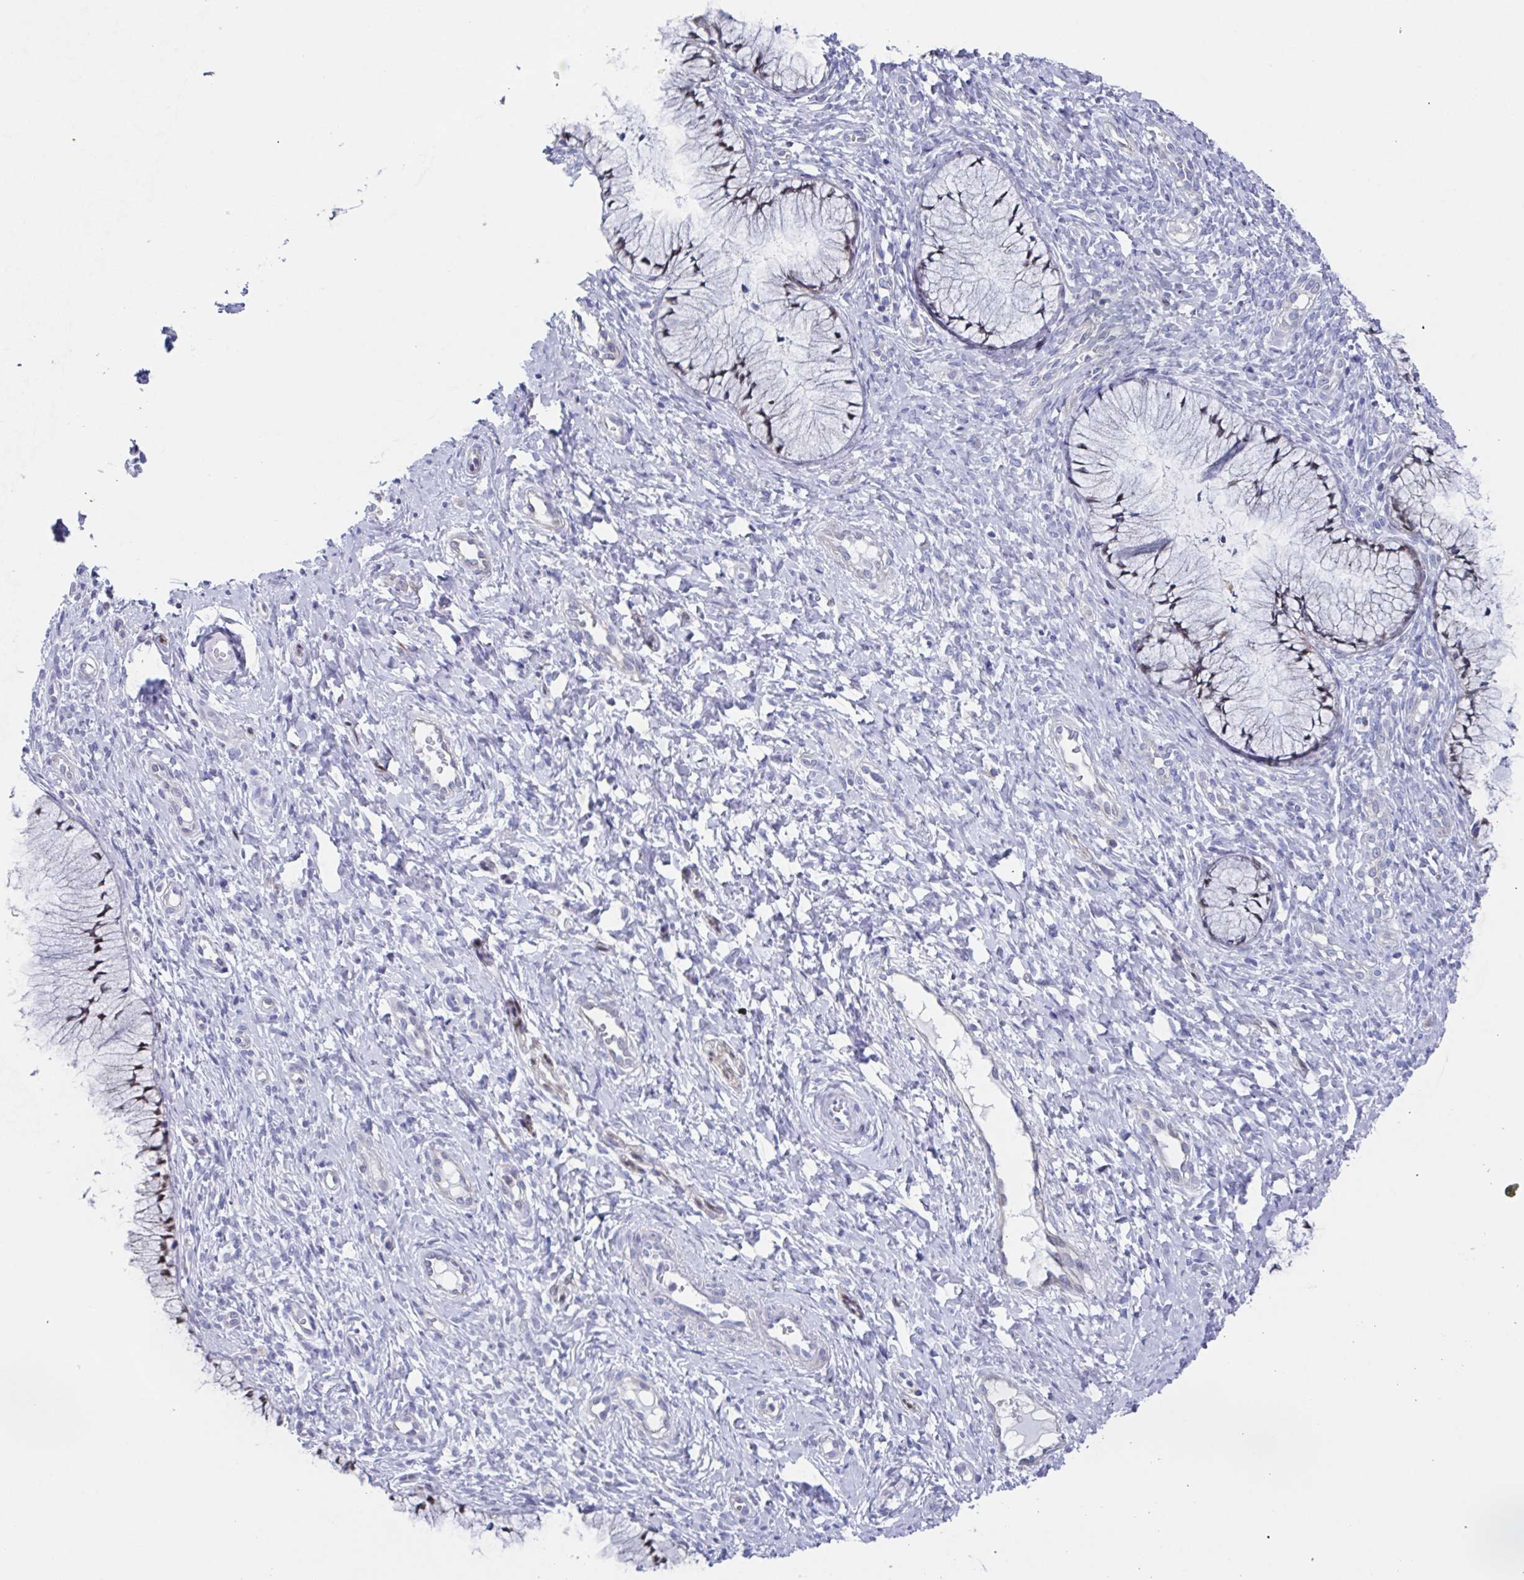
{"staining": {"intensity": "negative", "quantity": "none", "location": "none"}, "tissue": "cervix", "cell_type": "Glandular cells", "image_type": "normal", "snomed": [{"axis": "morphology", "description": "Normal tissue, NOS"}, {"axis": "topography", "description": "Cervix"}], "caption": "DAB immunohistochemical staining of normal human cervix demonstrates no significant staining in glandular cells.", "gene": "PBOV1", "patient": {"sex": "female", "age": 36}}